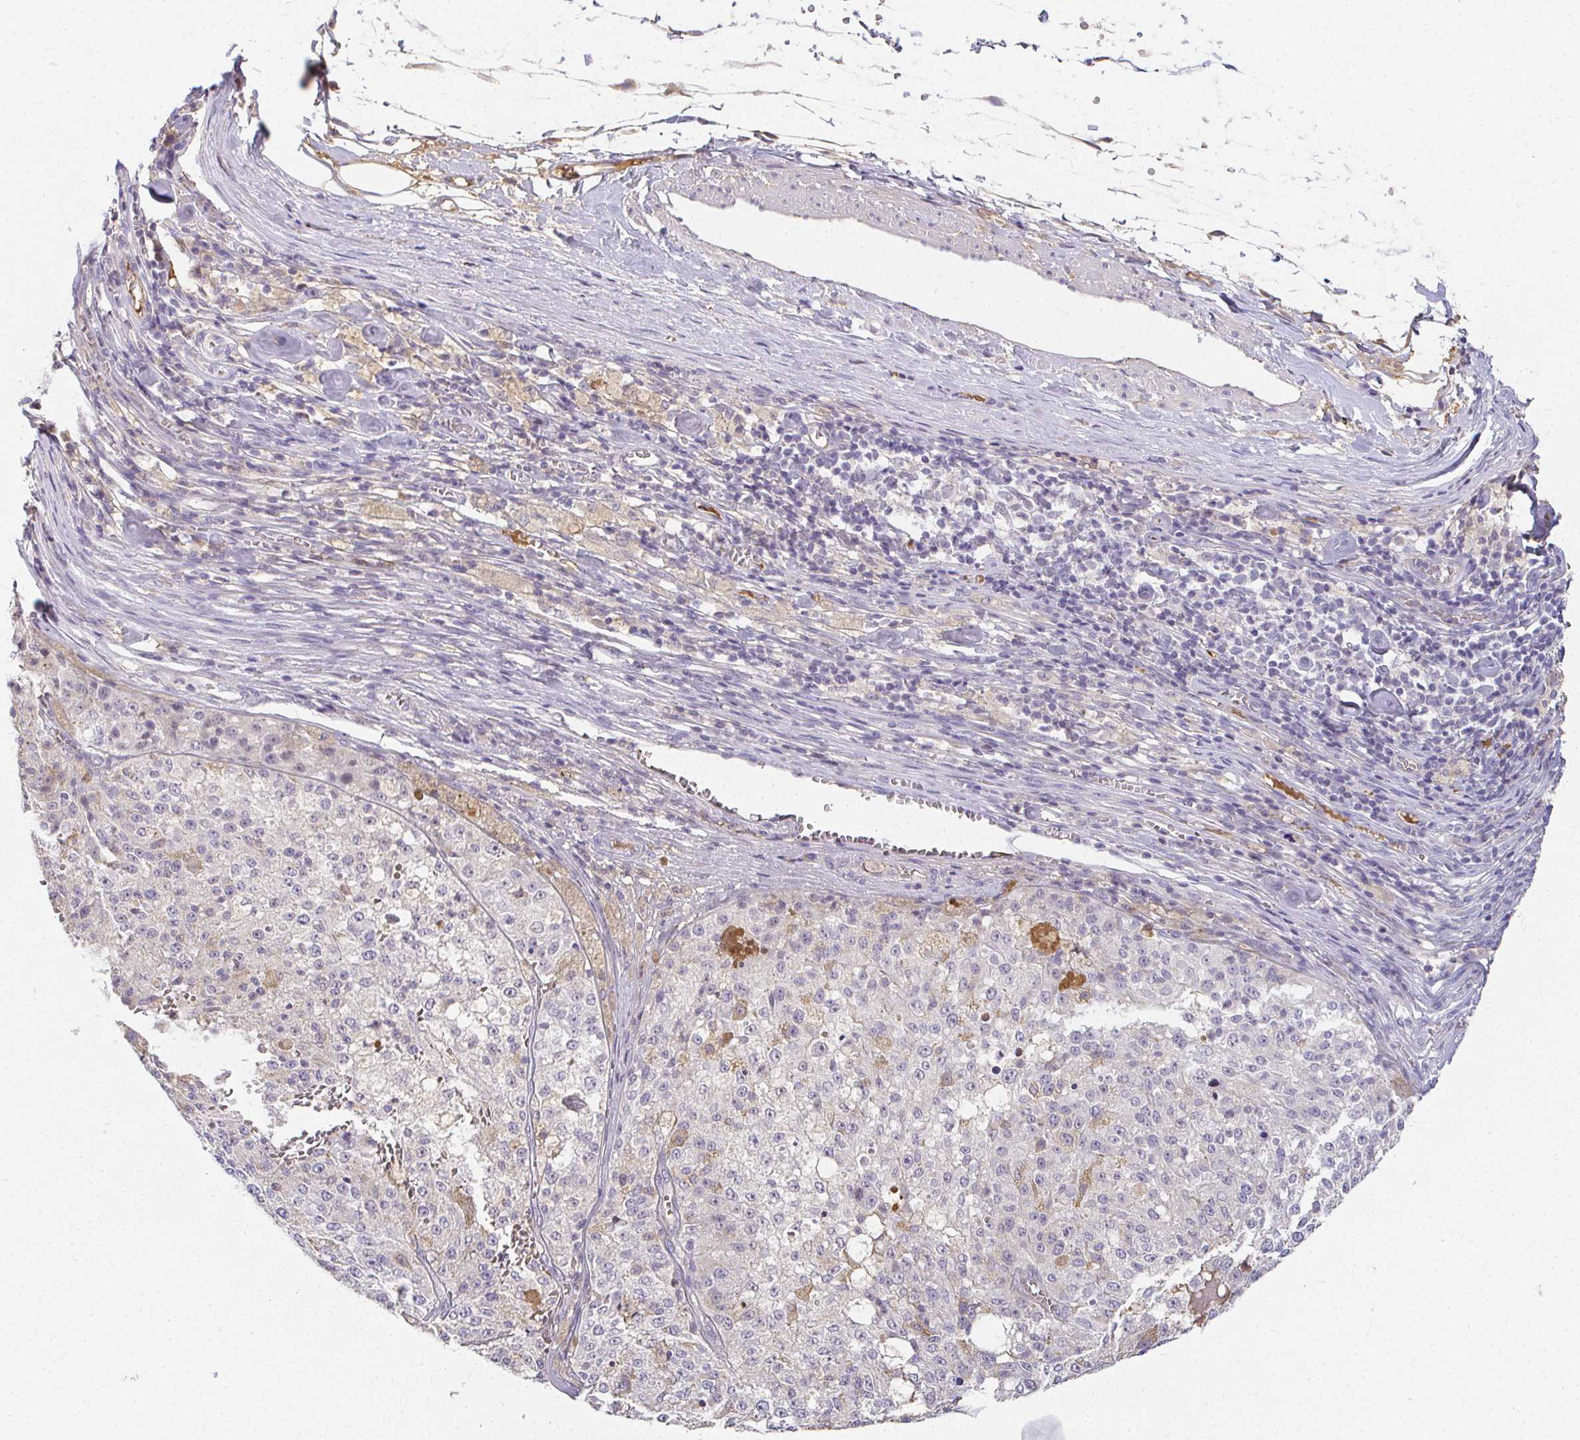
{"staining": {"intensity": "negative", "quantity": "none", "location": "none"}, "tissue": "melanoma", "cell_type": "Tumor cells", "image_type": "cancer", "snomed": [{"axis": "morphology", "description": "Malignant melanoma, Metastatic site"}, {"axis": "topography", "description": "Lymph node"}], "caption": "Melanoma was stained to show a protein in brown. There is no significant staining in tumor cells.", "gene": "LOXL4", "patient": {"sex": "female", "age": 64}}